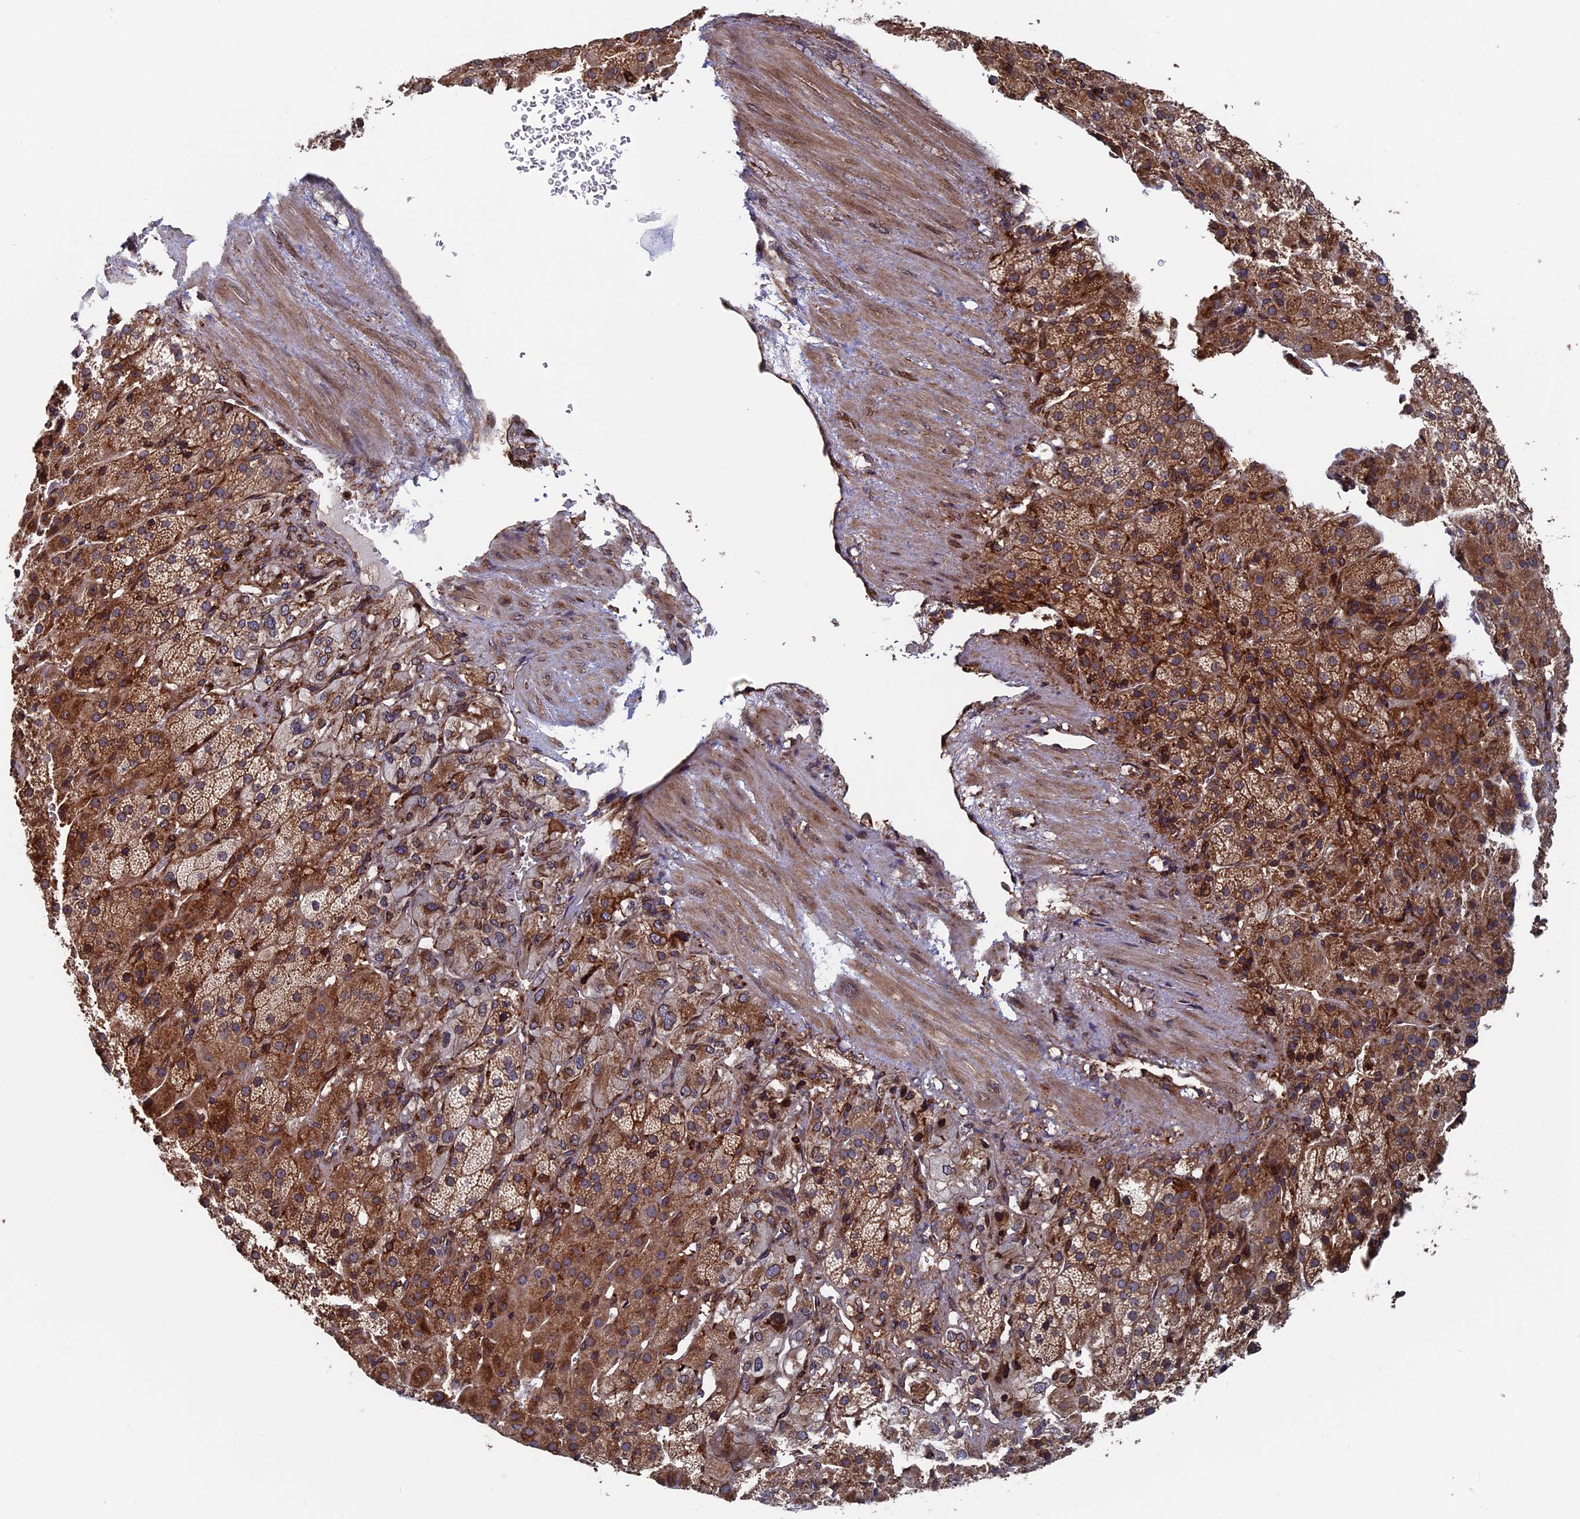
{"staining": {"intensity": "moderate", "quantity": ">75%", "location": "cytoplasmic/membranous"}, "tissue": "adrenal gland", "cell_type": "Glandular cells", "image_type": "normal", "snomed": [{"axis": "morphology", "description": "Normal tissue, NOS"}, {"axis": "topography", "description": "Adrenal gland"}], "caption": "Immunohistochemical staining of benign adrenal gland demonstrates moderate cytoplasmic/membranous protein staining in about >75% of glandular cells.", "gene": "RPUSD1", "patient": {"sex": "female", "age": 57}}